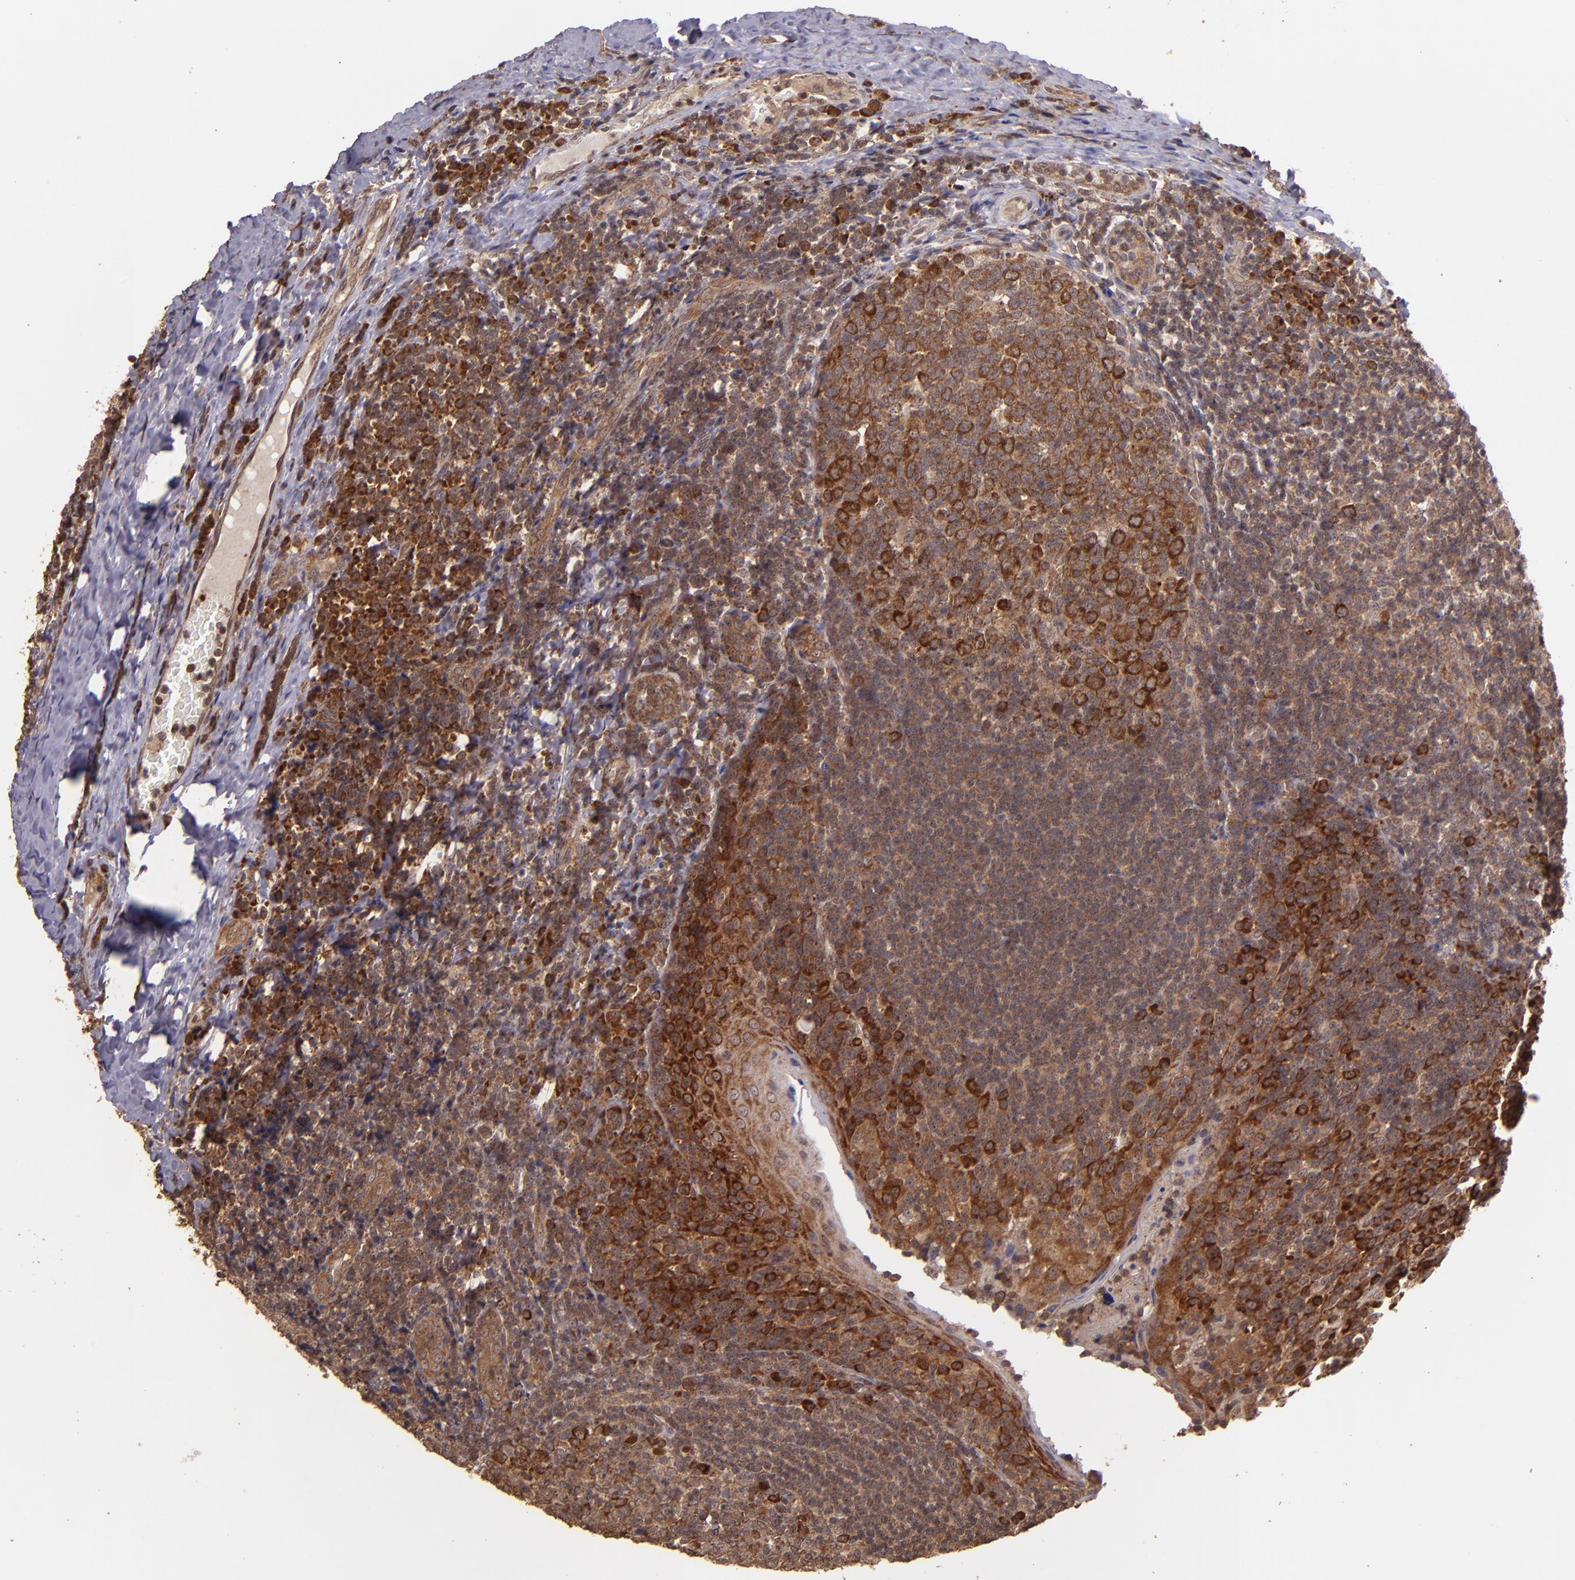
{"staining": {"intensity": "strong", "quantity": ">75%", "location": "cytoplasmic/membranous"}, "tissue": "tonsil", "cell_type": "Germinal center cells", "image_type": "normal", "snomed": [{"axis": "morphology", "description": "Normal tissue, NOS"}, {"axis": "topography", "description": "Tonsil"}], "caption": "Protein staining shows strong cytoplasmic/membranous positivity in approximately >75% of germinal center cells in normal tonsil. The staining was performed using DAB, with brown indicating positive protein expression. Nuclei are stained blue with hematoxylin.", "gene": "USP51", "patient": {"sex": "male", "age": 31}}